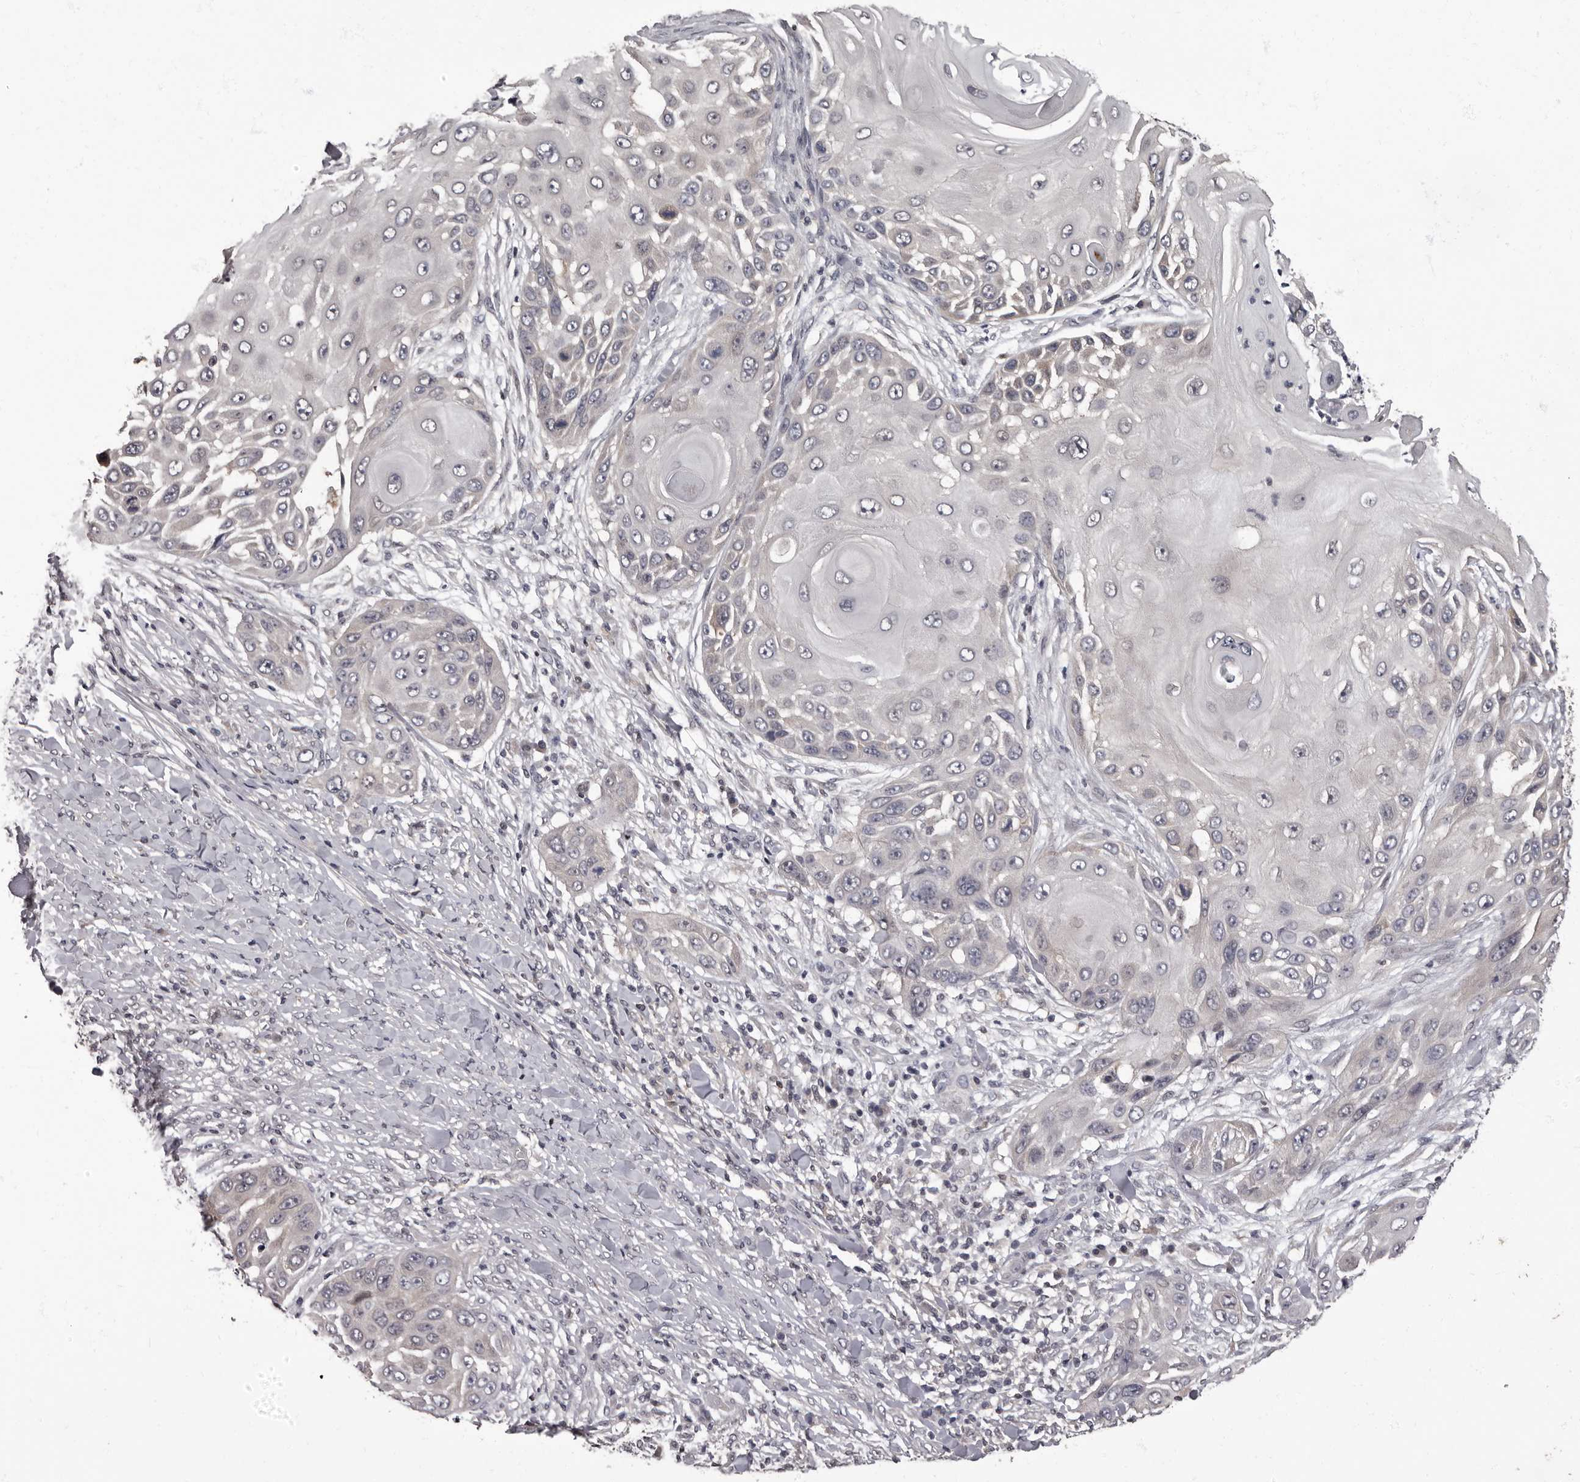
{"staining": {"intensity": "negative", "quantity": "none", "location": "none"}, "tissue": "skin cancer", "cell_type": "Tumor cells", "image_type": "cancer", "snomed": [{"axis": "morphology", "description": "Squamous cell carcinoma, NOS"}, {"axis": "topography", "description": "Skin"}], "caption": "Immunohistochemistry micrograph of neoplastic tissue: skin squamous cell carcinoma stained with DAB (3,3'-diaminobenzidine) exhibits no significant protein positivity in tumor cells. (DAB immunohistochemistry with hematoxylin counter stain).", "gene": "C1orf50", "patient": {"sex": "female", "age": 44}}